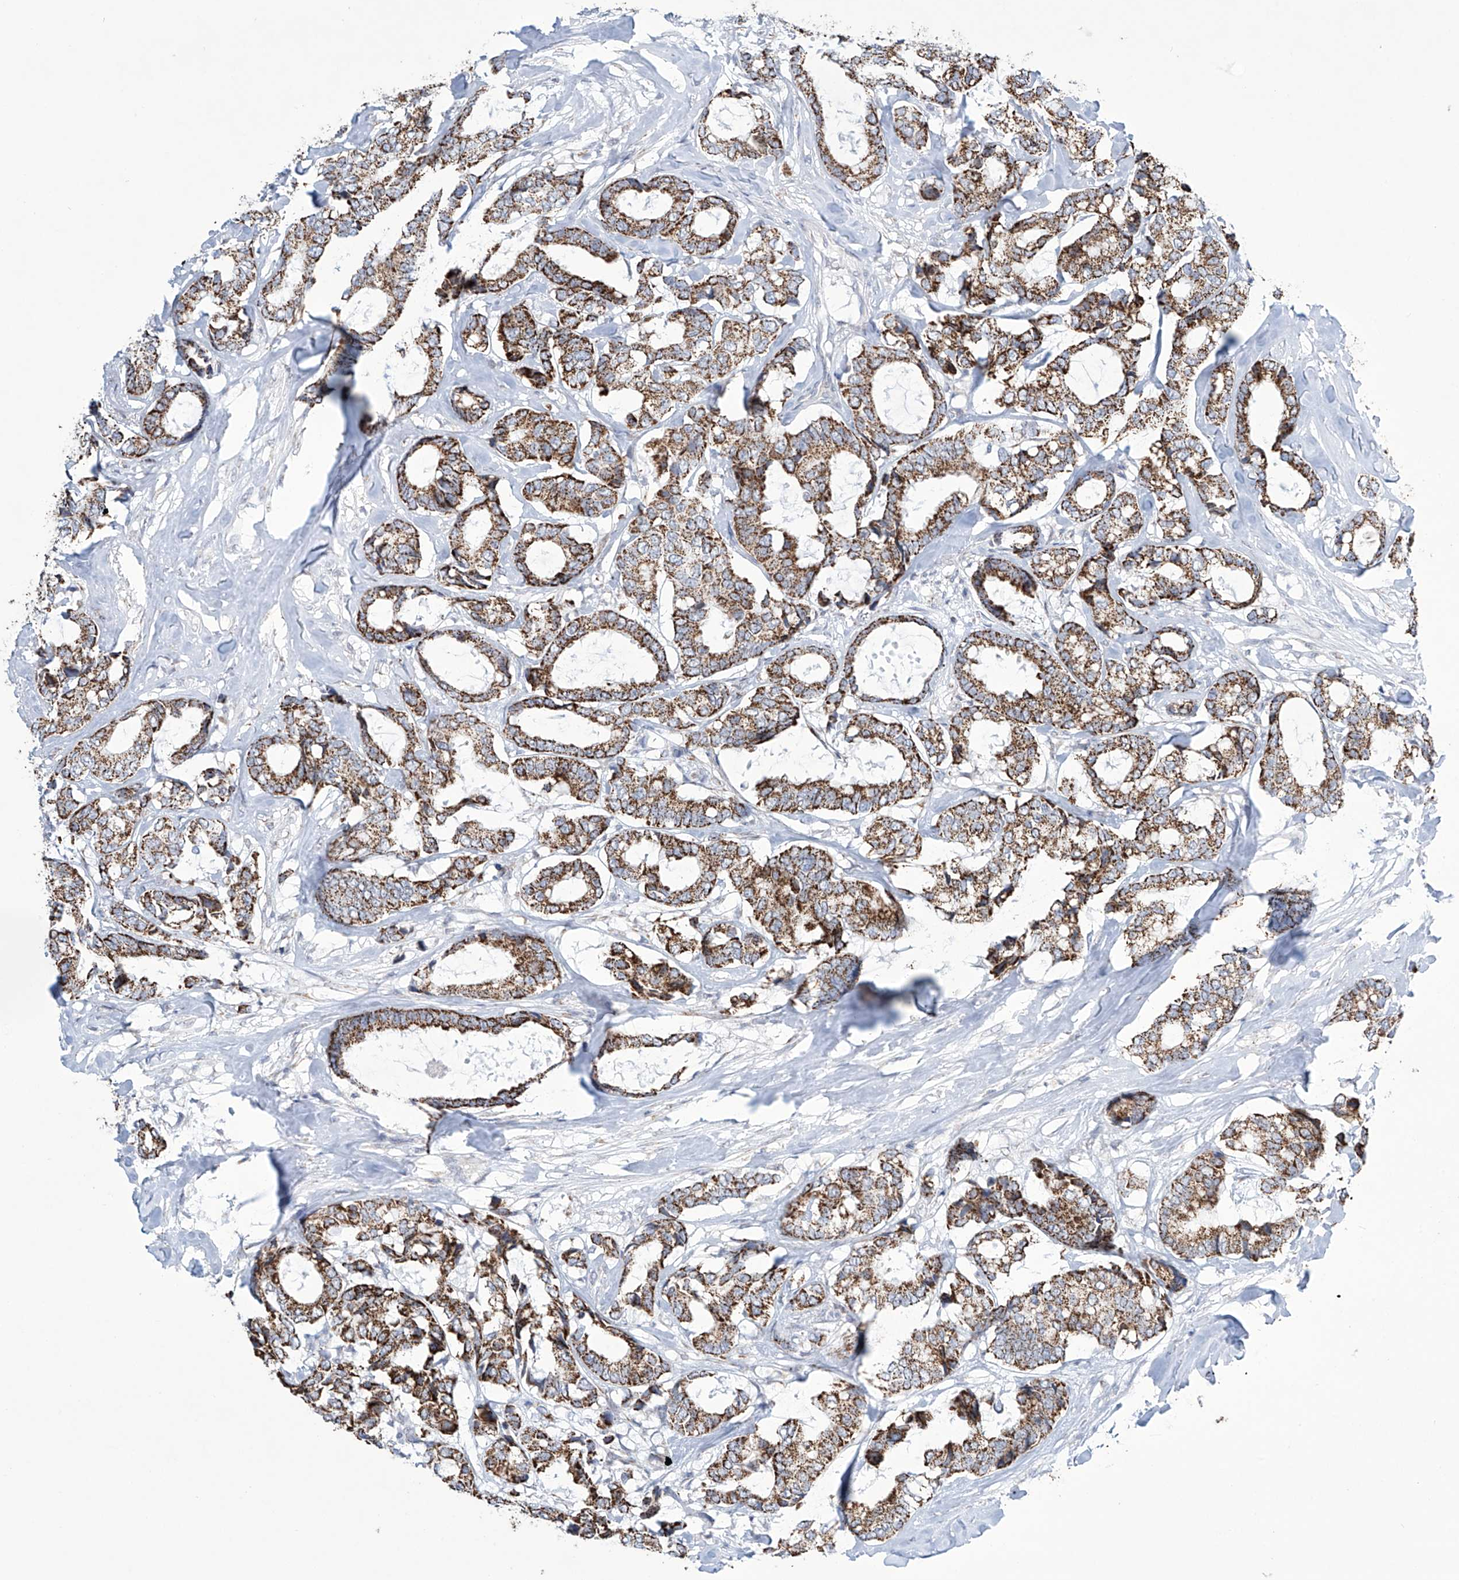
{"staining": {"intensity": "strong", "quantity": ">75%", "location": "cytoplasmic/membranous"}, "tissue": "breast cancer", "cell_type": "Tumor cells", "image_type": "cancer", "snomed": [{"axis": "morphology", "description": "Duct carcinoma"}, {"axis": "topography", "description": "Breast"}], "caption": "High-power microscopy captured an immunohistochemistry histopathology image of breast cancer, revealing strong cytoplasmic/membranous positivity in about >75% of tumor cells. (Brightfield microscopy of DAB IHC at high magnification).", "gene": "ALDH6A1", "patient": {"sex": "female", "age": 87}}